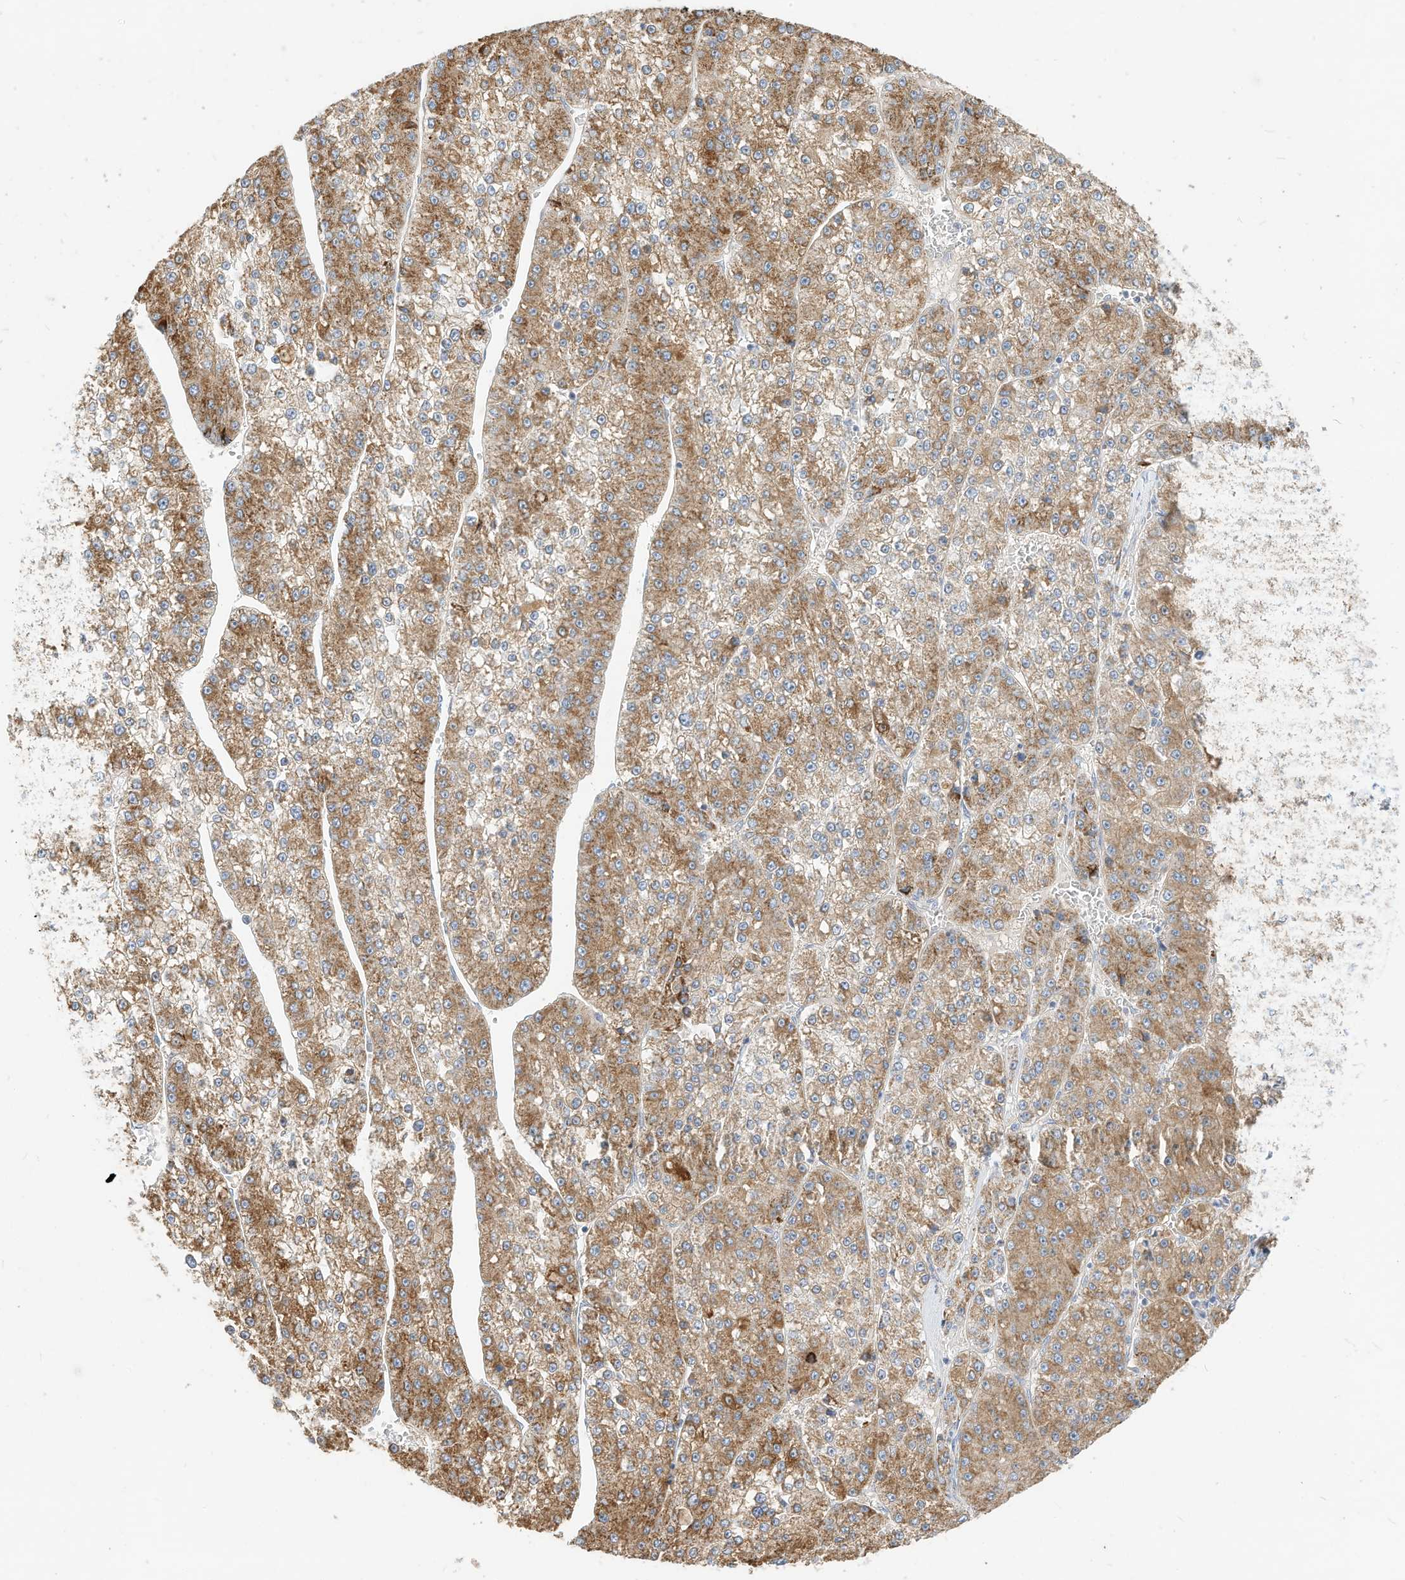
{"staining": {"intensity": "moderate", "quantity": ">75%", "location": "cytoplasmic/membranous"}, "tissue": "liver cancer", "cell_type": "Tumor cells", "image_type": "cancer", "snomed": [{"axis": "morphology", "description": "Carcinoma, Hepatocellular, NOS"}, {"axis": "topography", "description": "Liver"}], "caption": "Moderate cytoplasmic/membranous protein positivity is present in about >75% of tumor cells in liver hepatocellular carcinoma. (DAB IHC with brightfield microscopy, high magnification).", "gene": "RHOH", "patient": {"sex": "female", "age": 73}}